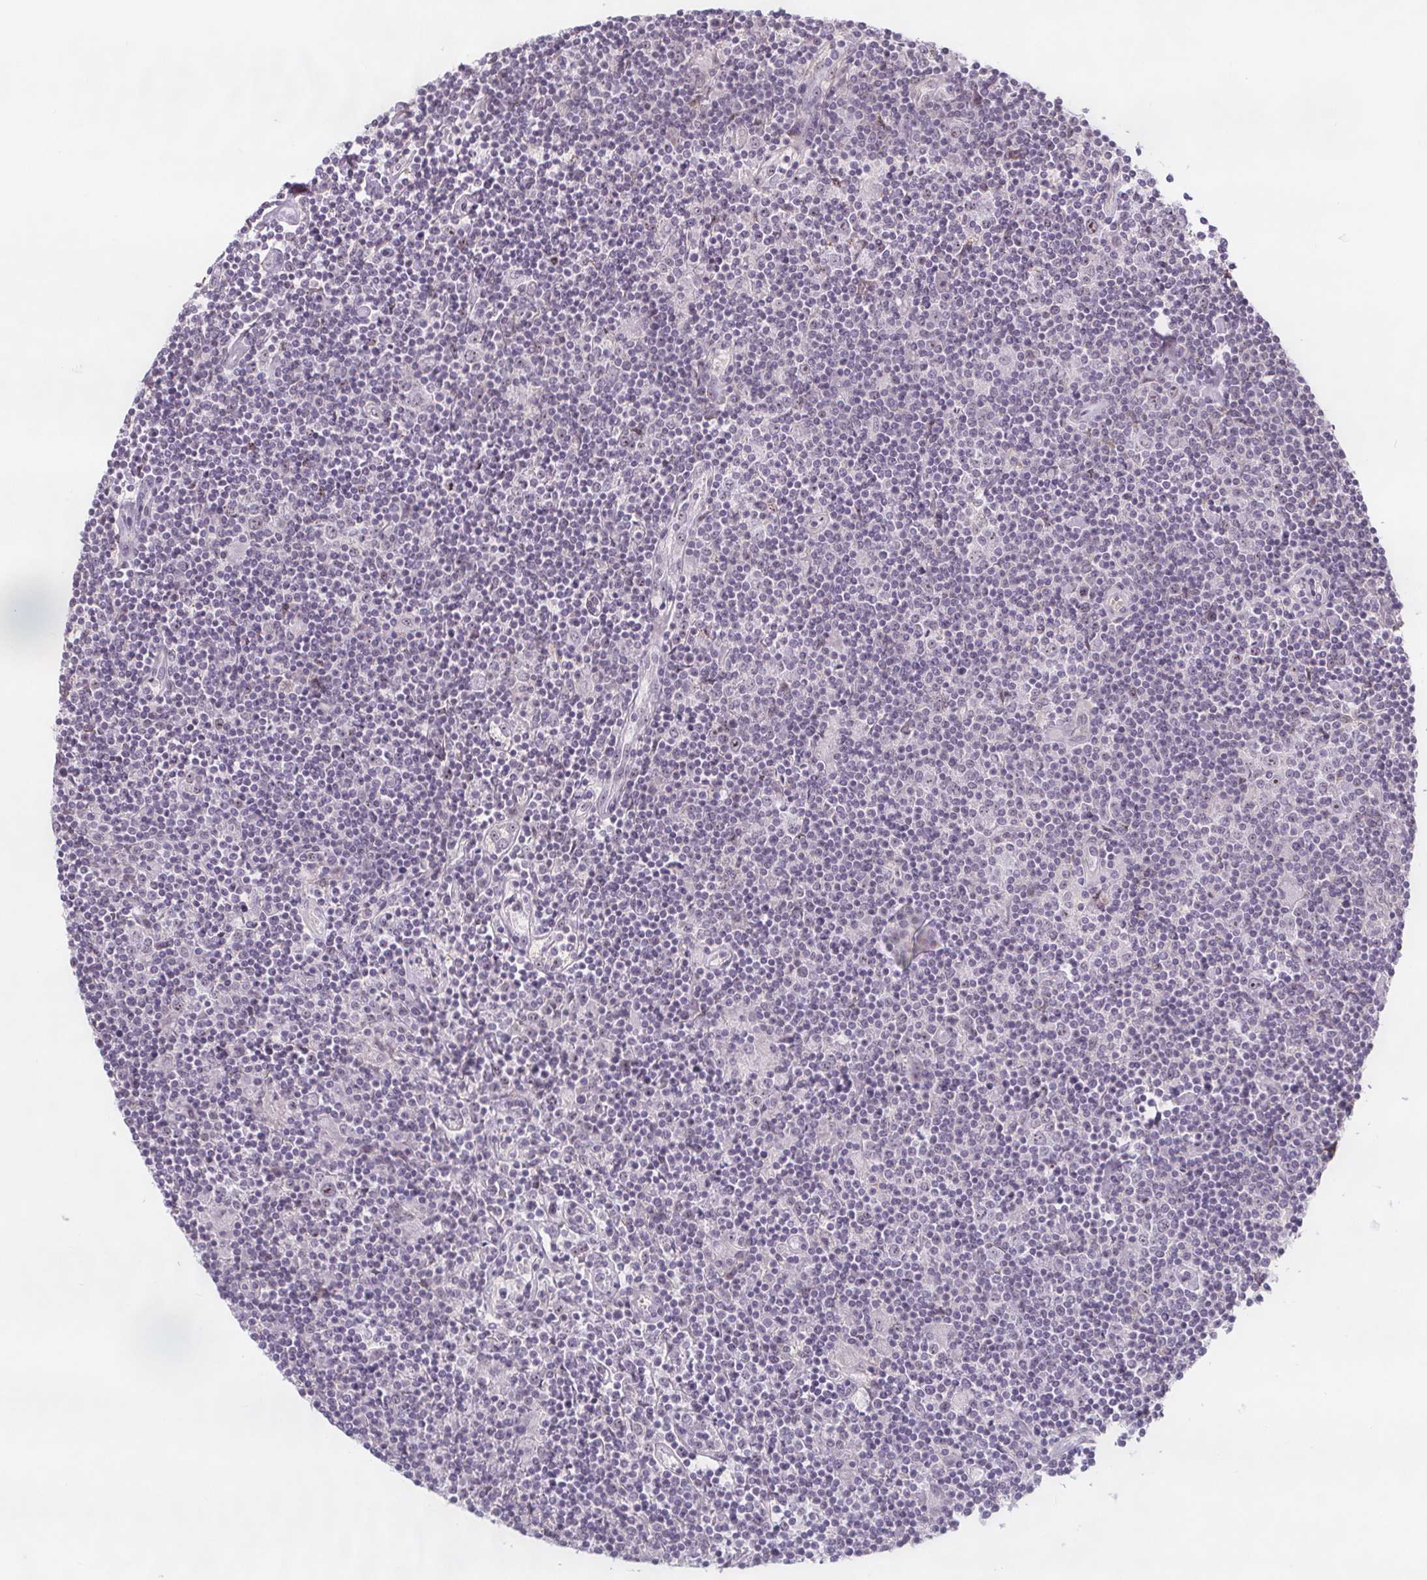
{"staining": {"intensity": "weak", "quantity": ">75%", "location": "nuclear"}, "tissue": "lymphoma", "cell_type": "Tumor cells", "image_type": "cancer", "snomed": [{"axis": "morphology", "description": "Hodgkin's disease, NOS"}, {"axis": "topography", "description": "Lymph node"}], "caption": "Protein staining by immunohistochemistry (IHC) demonstrates weak nuclear positivity in about >75% of tumor cells in Hodgkin's disease. (Stains: DAB (3,3'-diaminobenzidine) in brown, nuclei in blue, Microscopy: brightfield microscopy at high magnification).", "gene": "NOLC1", "patient": {"sex": "male", "age": 40}}